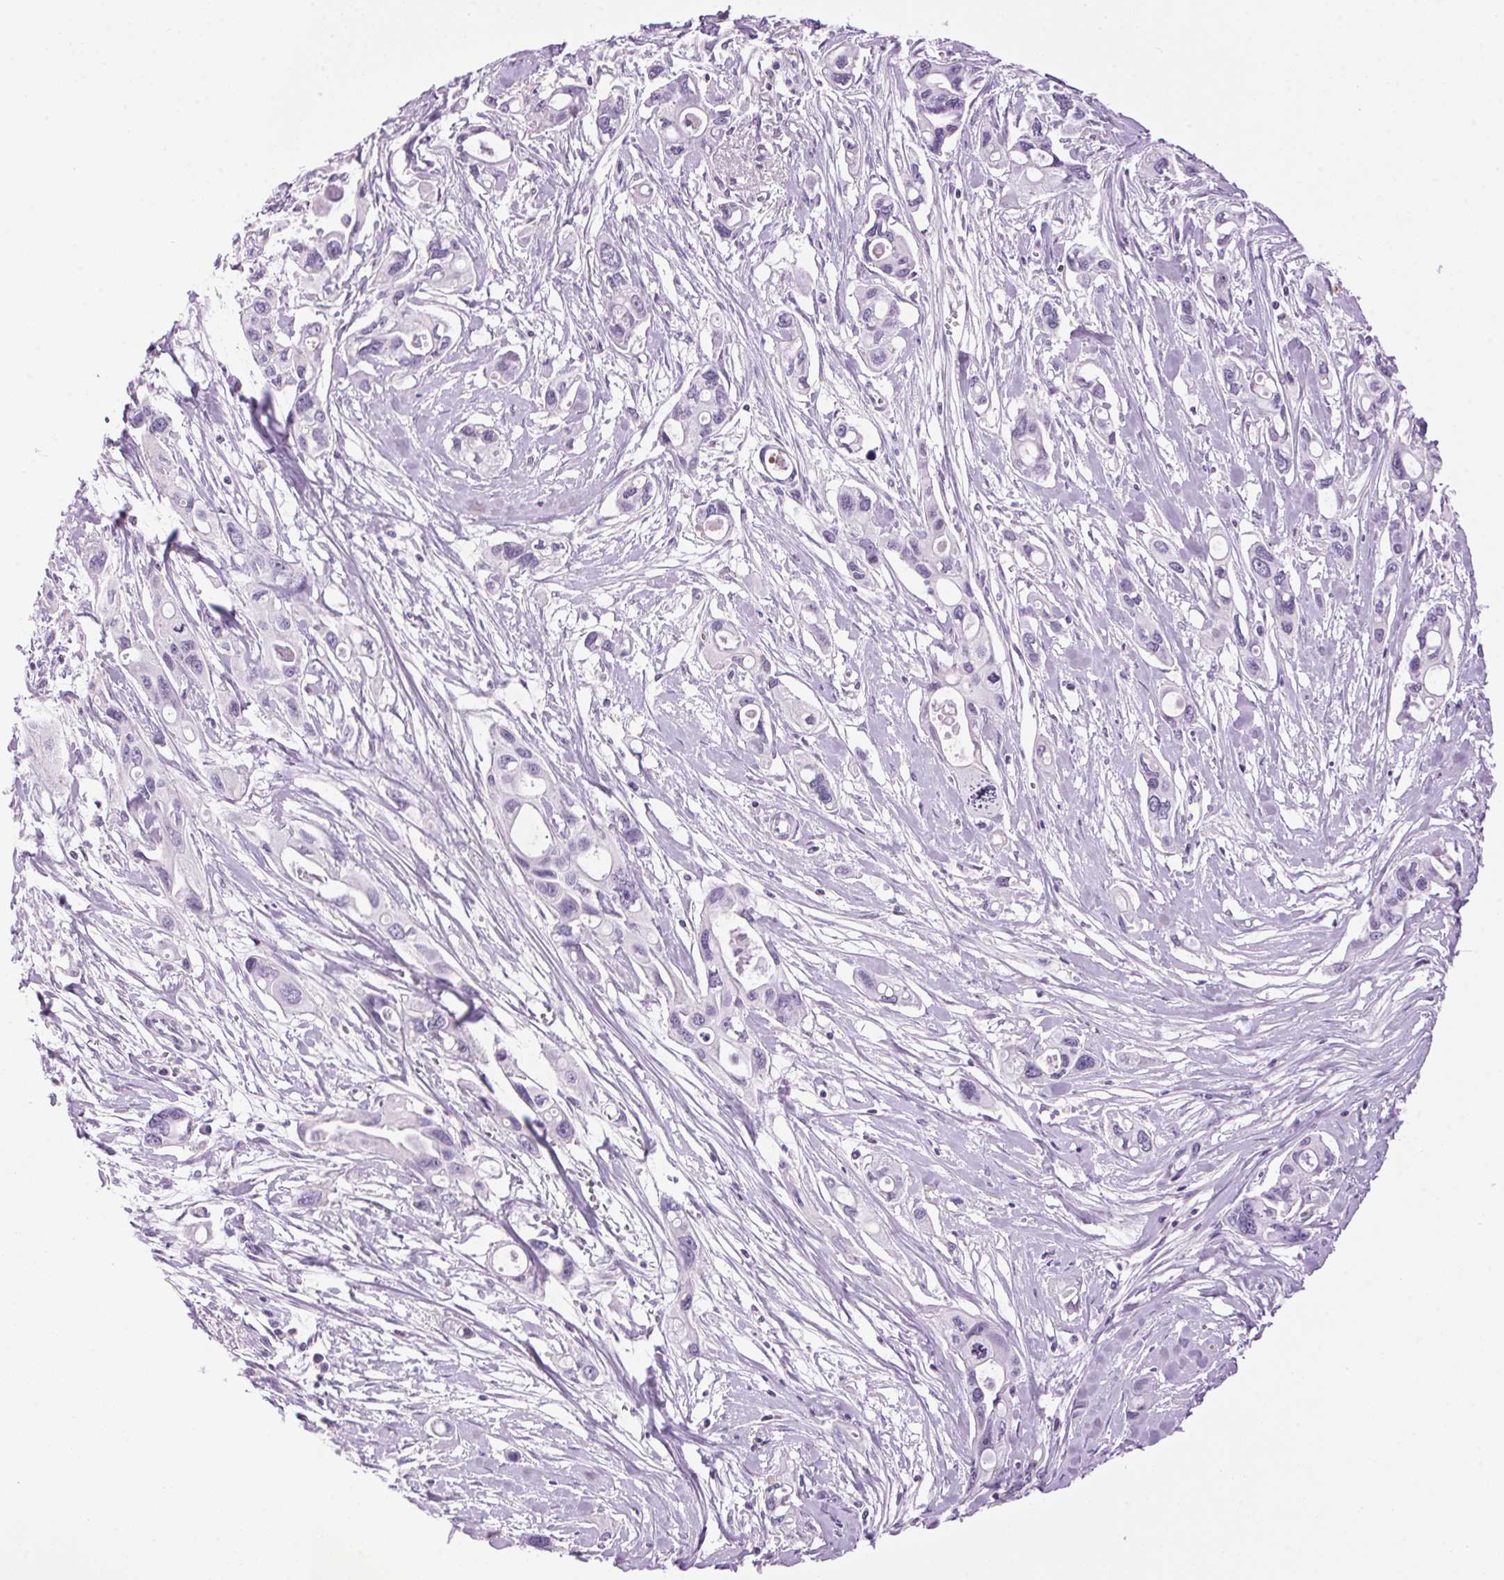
{"staining": {"intensity": "negative", "quantity": "none", "location": "none"}, "tissue": "pancreatic cancer", "cell_type": "Tumor cells", "image_type": "cancer", "snomed": [{"axis": "morphology", "description": "Adenocarcinoma, NOS"}, {"axis": "topography", "description": "Pancreas"}], "caption": "A micrograph of human pancreatic adenocarcinoma is negative for staining in tumor cells.", "gene": "TMEM88B", "patient": {"sex": "male", "age": 60}}